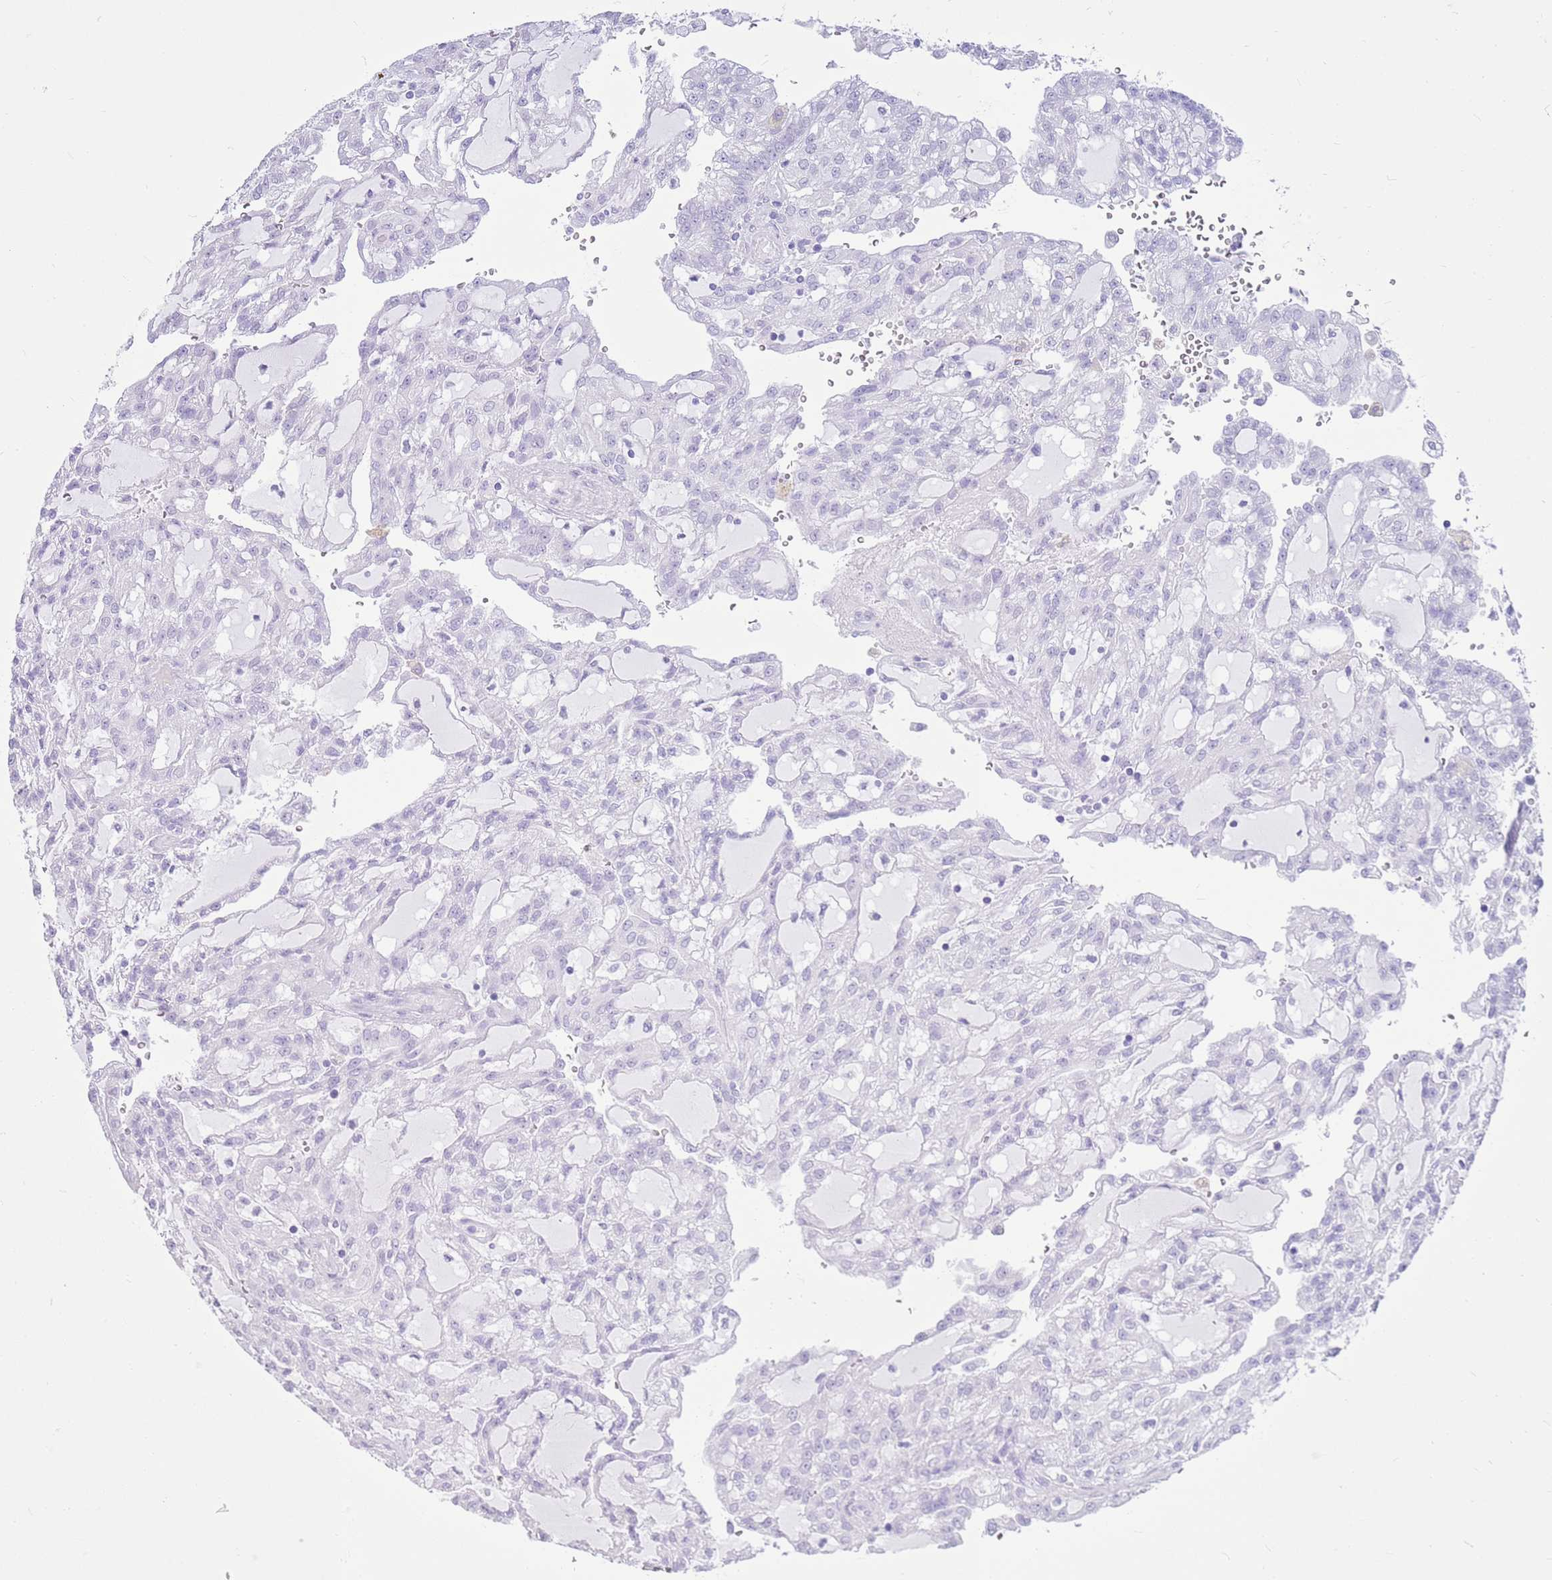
{"staining": {"intensity": "negative", "quantity": "none", "location": "none"}, "tissue": "renal cancer", "cell_type": "Tumor cells", "image_type": "cancer", "snomed": [{"axis": "morphology", "description": "Adenocarcinoma, NOS"}, {"axis": "topography", "description": "Kidney"}], "caption": "The photomicrograph displays no significant staining in tumor cells of renal cancer.", "gene": "CA8", "patient": {"sex": "male", "age": 63}}